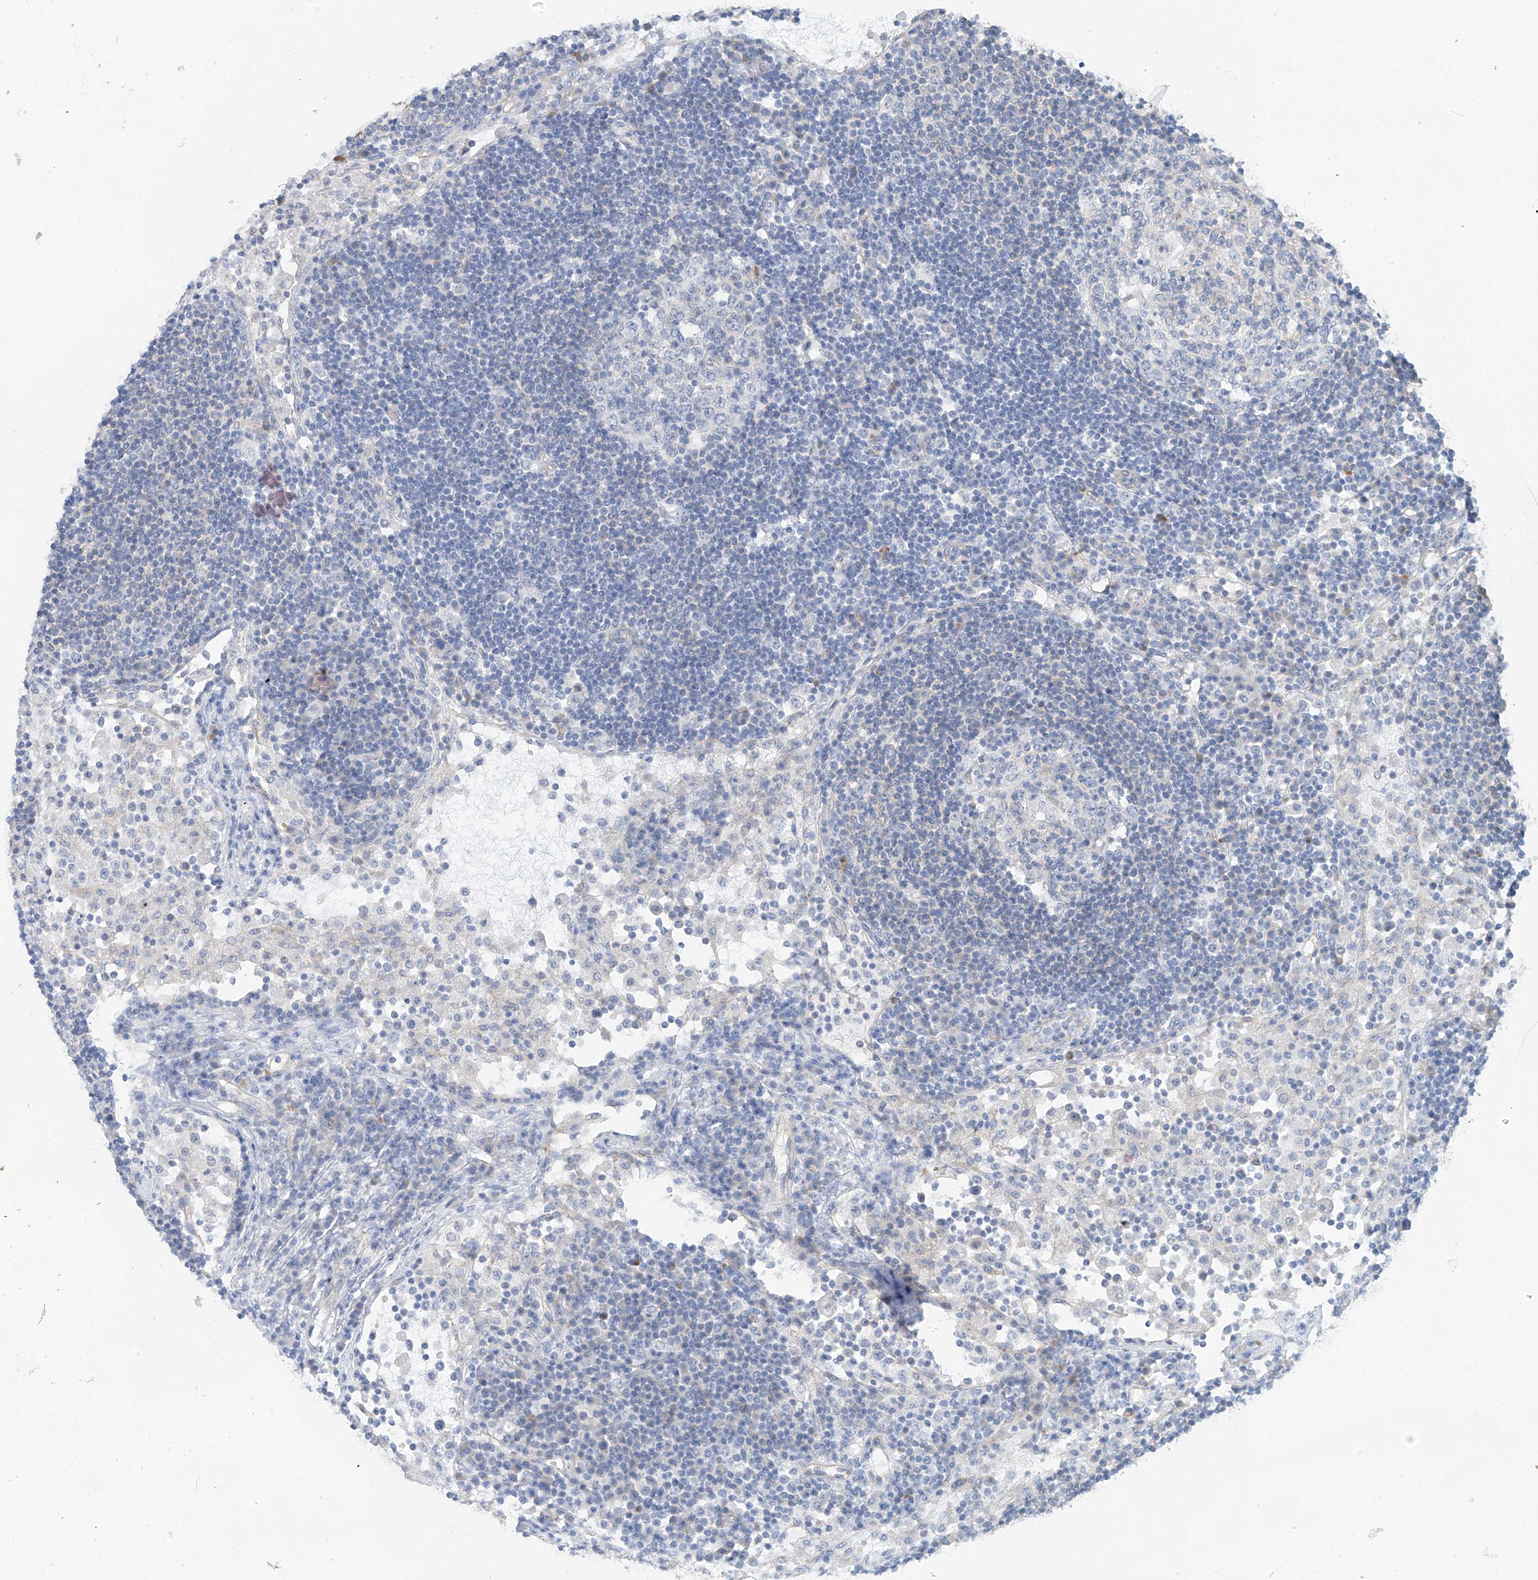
{"staining": {"intensity": "negative", "quantity": "none", "location": "none"}, "tissue": "lymph node", "cell_type": "Germinal center cells", "image_type": "normal", "snomed": [{"axis": "morphology", "description": "Normal tissue, NOS"}, {"axis": "topography", "description": "Lymph node"}], "caption": "This image is of normal lymph node stained with IHC to label a protein in brown with the nuclei are counter-stained blue. There is no positivity in germinal center cells.", "gene": "PIK3C2B", "patient": {"sex": "female", "age": 53}}